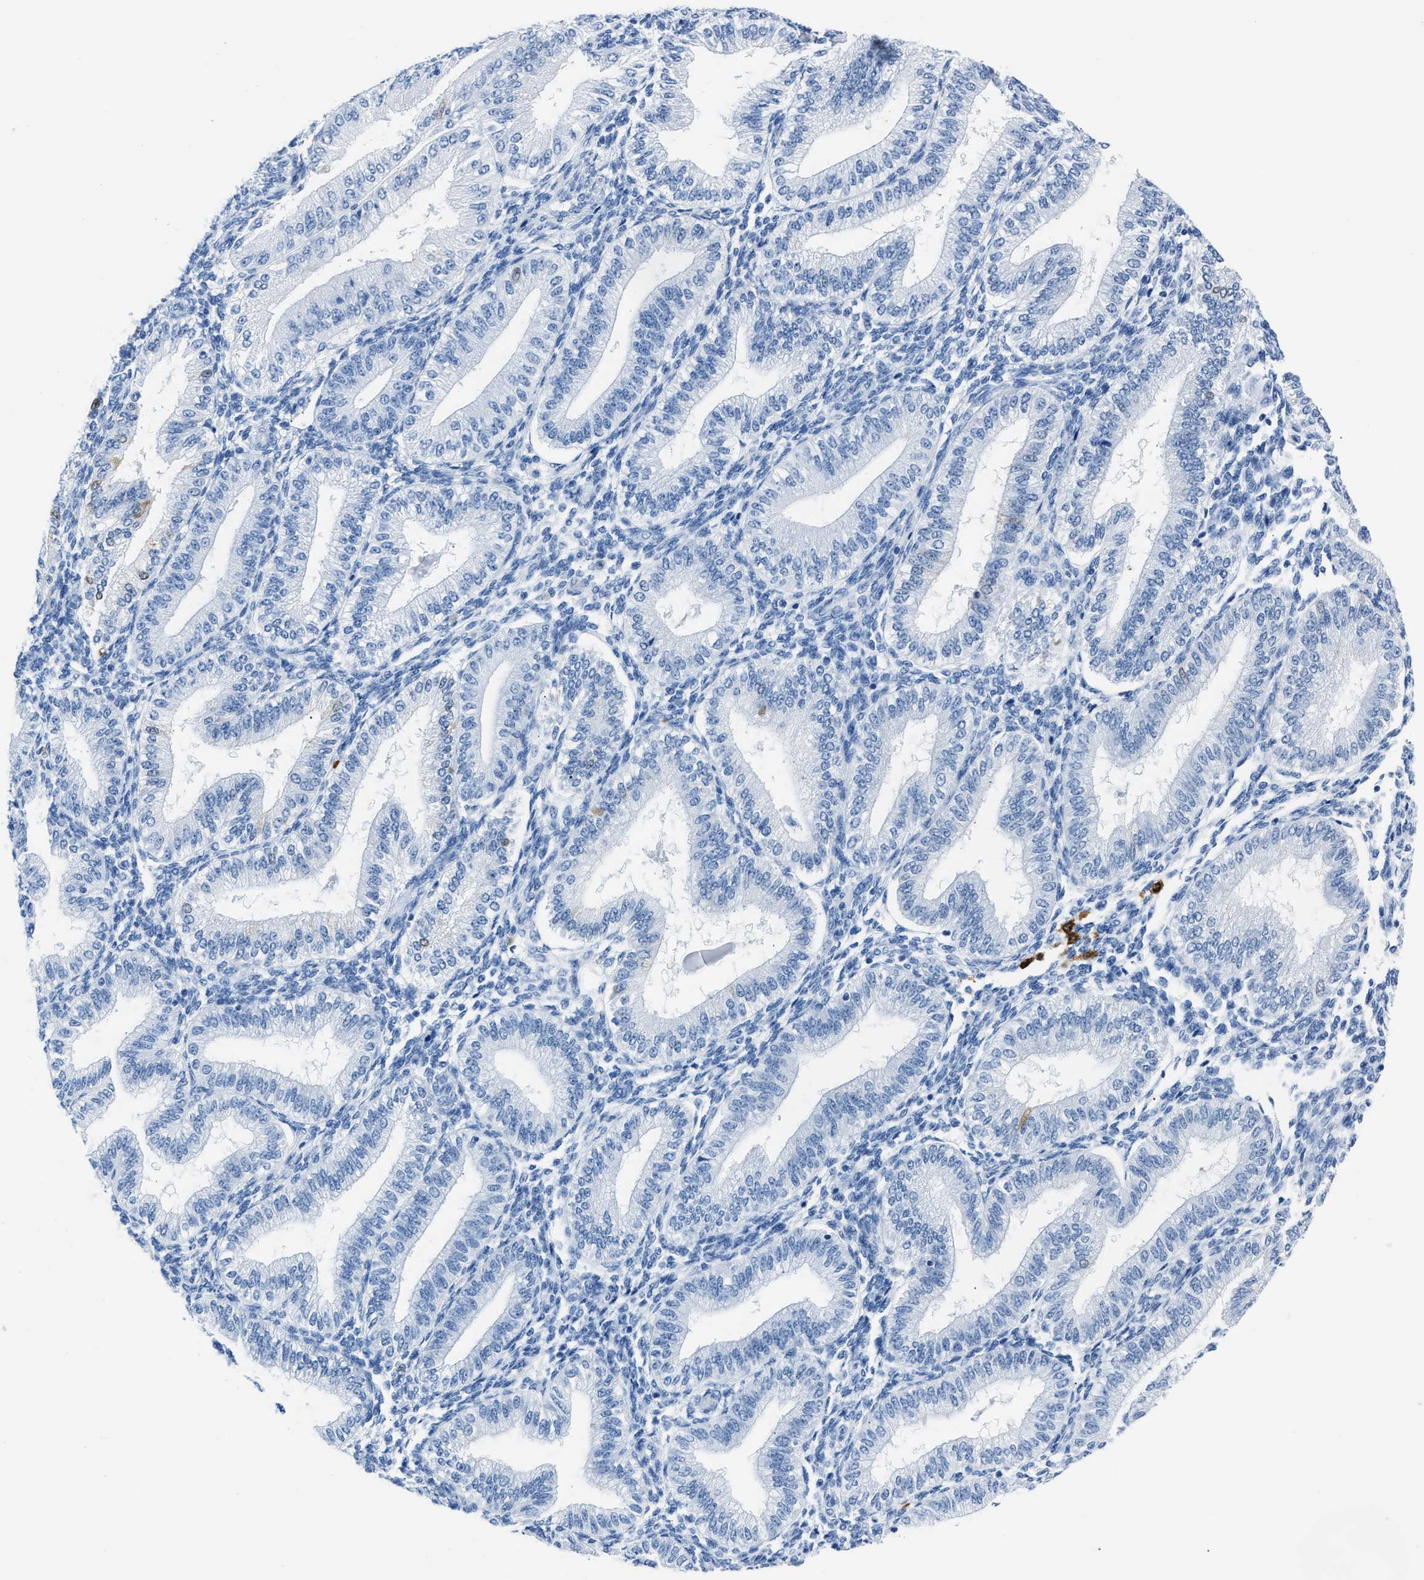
{"staining": {"intensity": "negative", "quantity": "none", "location": "none"}, "tissue": "endometrium", "cell_type": "Cells in endometrial stroma", "image_type": "normal", "snomed": [{"axis": "morphology", "description": "Normal tissue, NOS"}, {"axis": "topography", "description": "Endometrium"}], "caption": "The image shows no significant expression in cells in endometrial stroma of endometrium. The staining is performed using DAB (3,3'-diaminobenzidine) brown chromogen with nuclei counter-stained in using hematoxylin.", "gene": "S100P", "patient": {"sex": "female", "age": 39}}